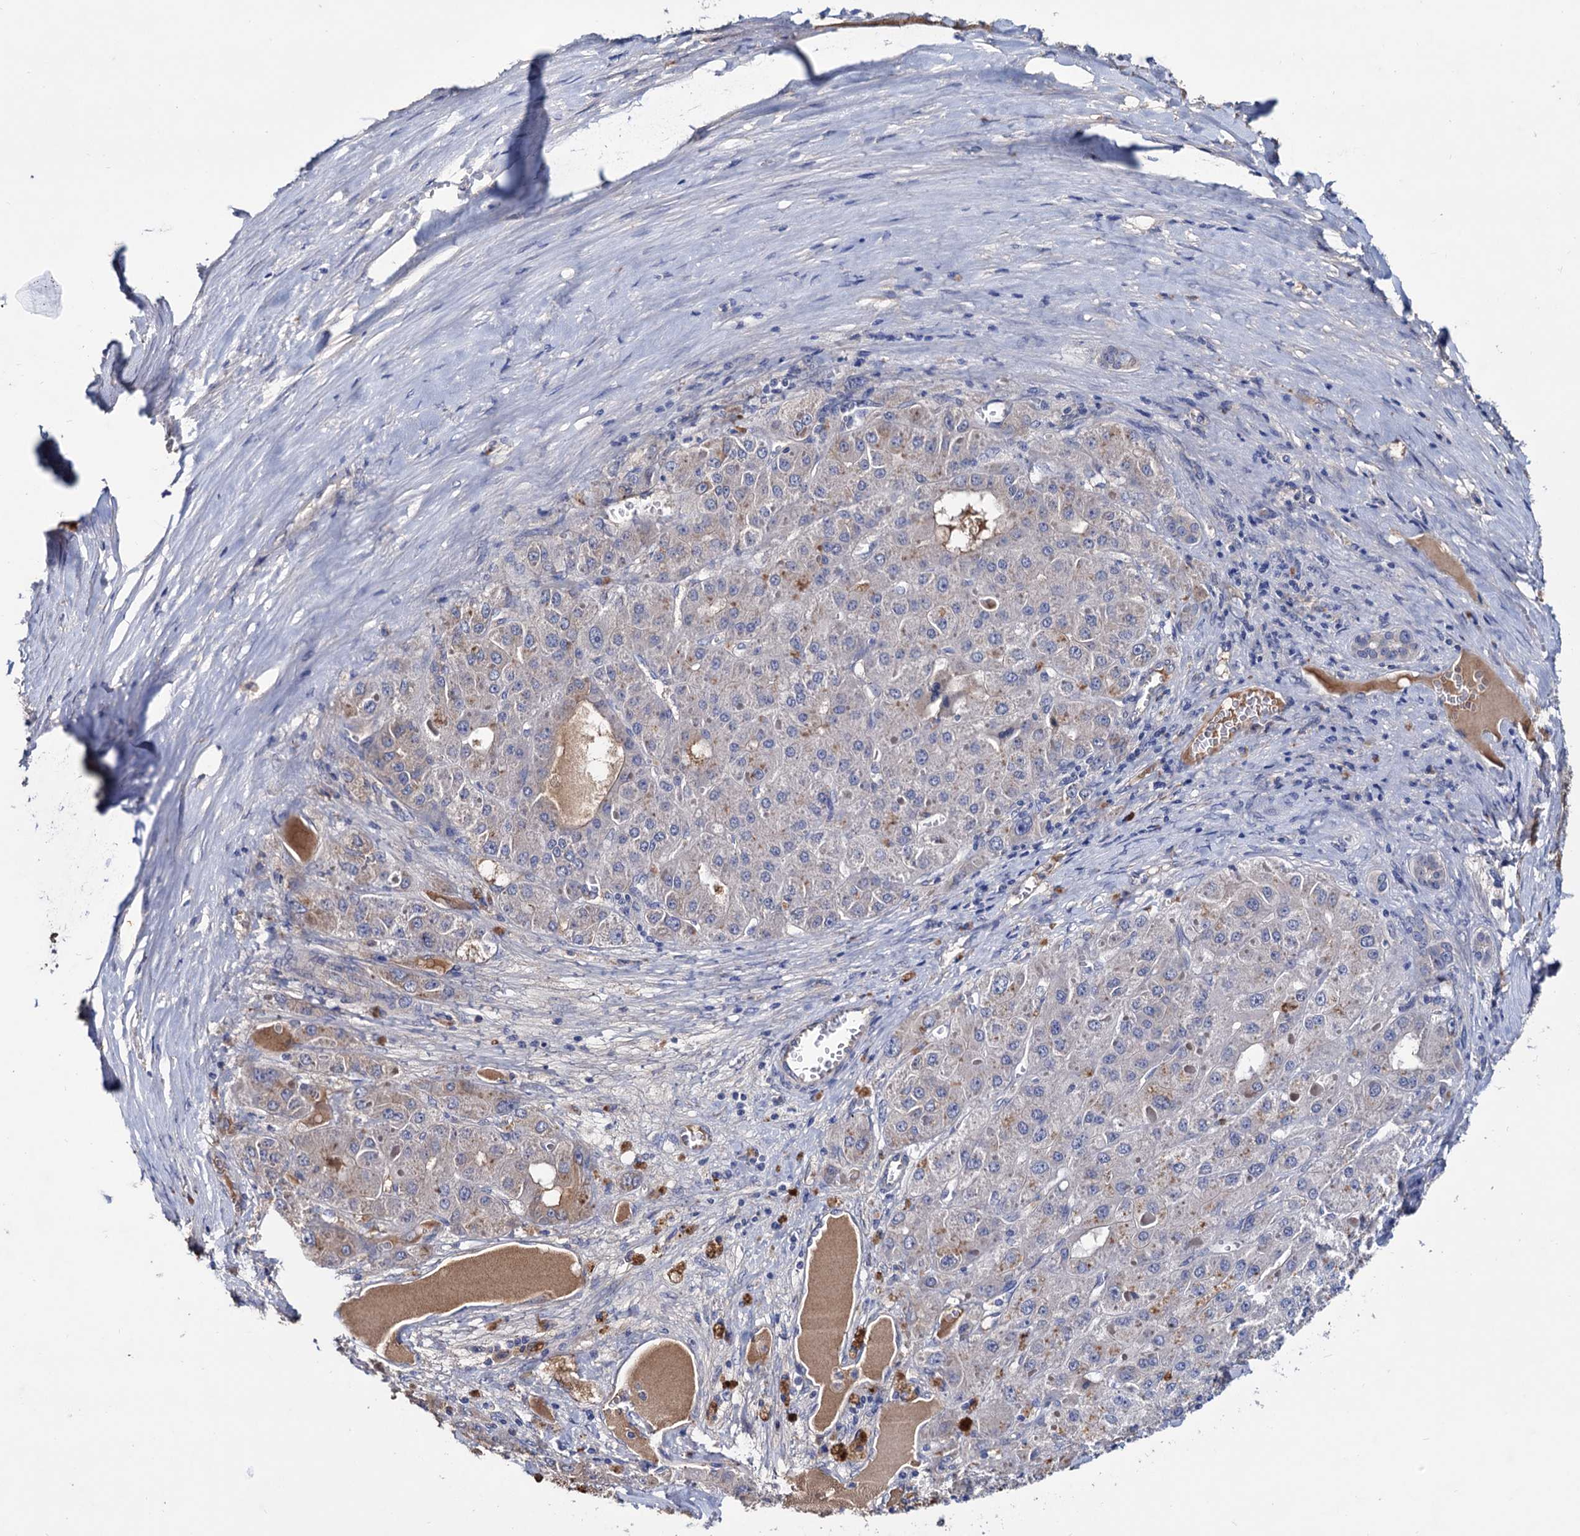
{"staining": {"intensity": "weak", "quantity": "<25%", "location": "cytoplasmic/membranous"}, "tissue": "liver cancer", "cell_type": "Tumor cells", "image_type": "cancer", "snomed": [{"axis": "morphology", "description": "Carcinoma, Hepatocellular, NOS"}, {"axis": "topography", "description": "Liver"}], "caption": "An immunohistochemistry (IHC) photomicrograph of hepatocellular carcinoma (liver) is shown. There is no staining in tumor cells of hepatocellular carcinoma (liver).", "gene": "NPAS4", "patient": {"sex": "female", "age": 73}}